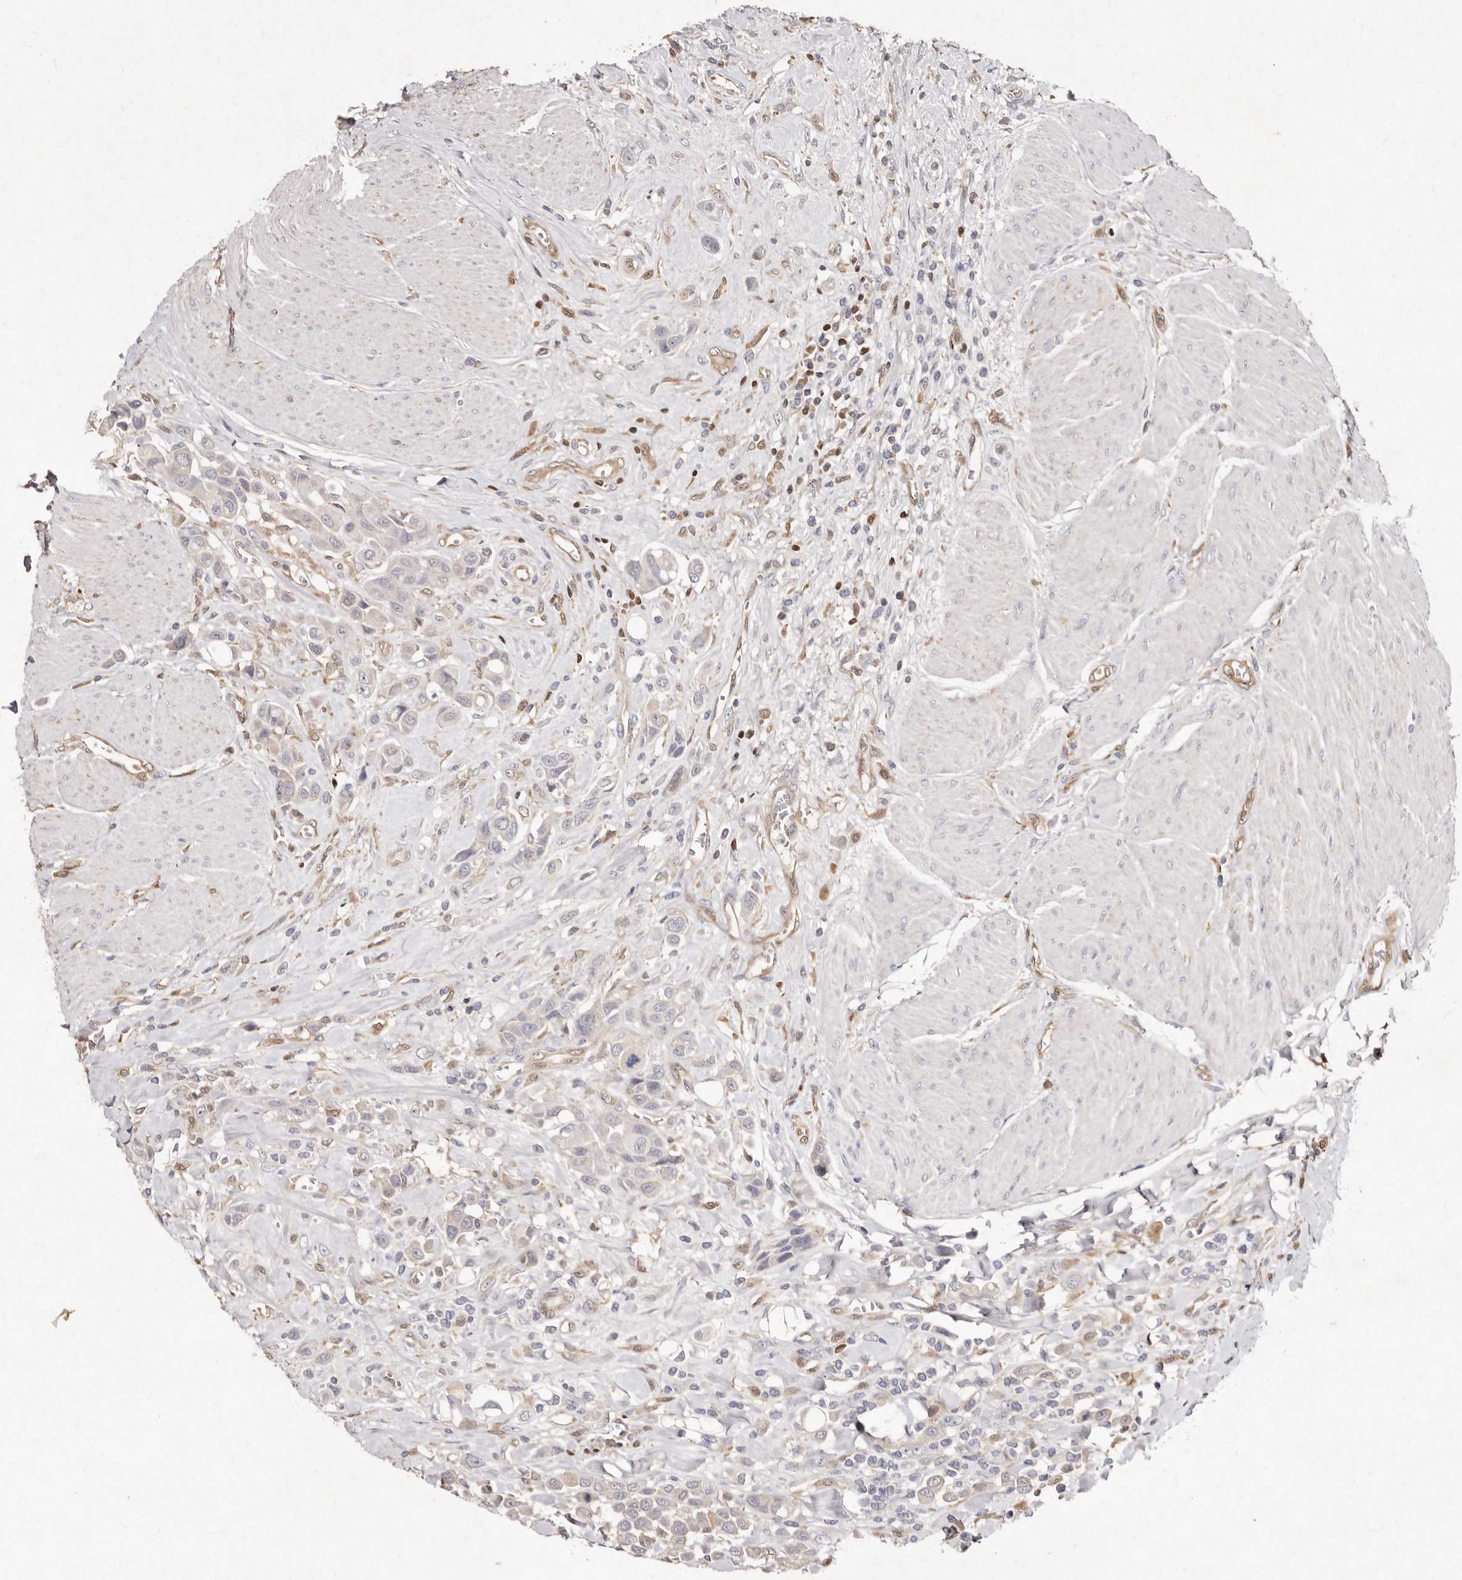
{"staining": {"intensity": "negative", "quantity": "none", "location": "none"}, "tissue": "urothelial cancer", "cell_type": "Tumor cells", "image_type": "cancer", "snomed": [{"axis": "morphology", "description": "Urothelial carcinoma, High grade"}, {"axis": "topography", "description": "Urinary bladder"}], "caption": "An image of urothelial cancer stained for a protein displays no brown staining in tumor cells.", "gene": "GIMAP4", "patient": {"sex": "male", "age": 50}}